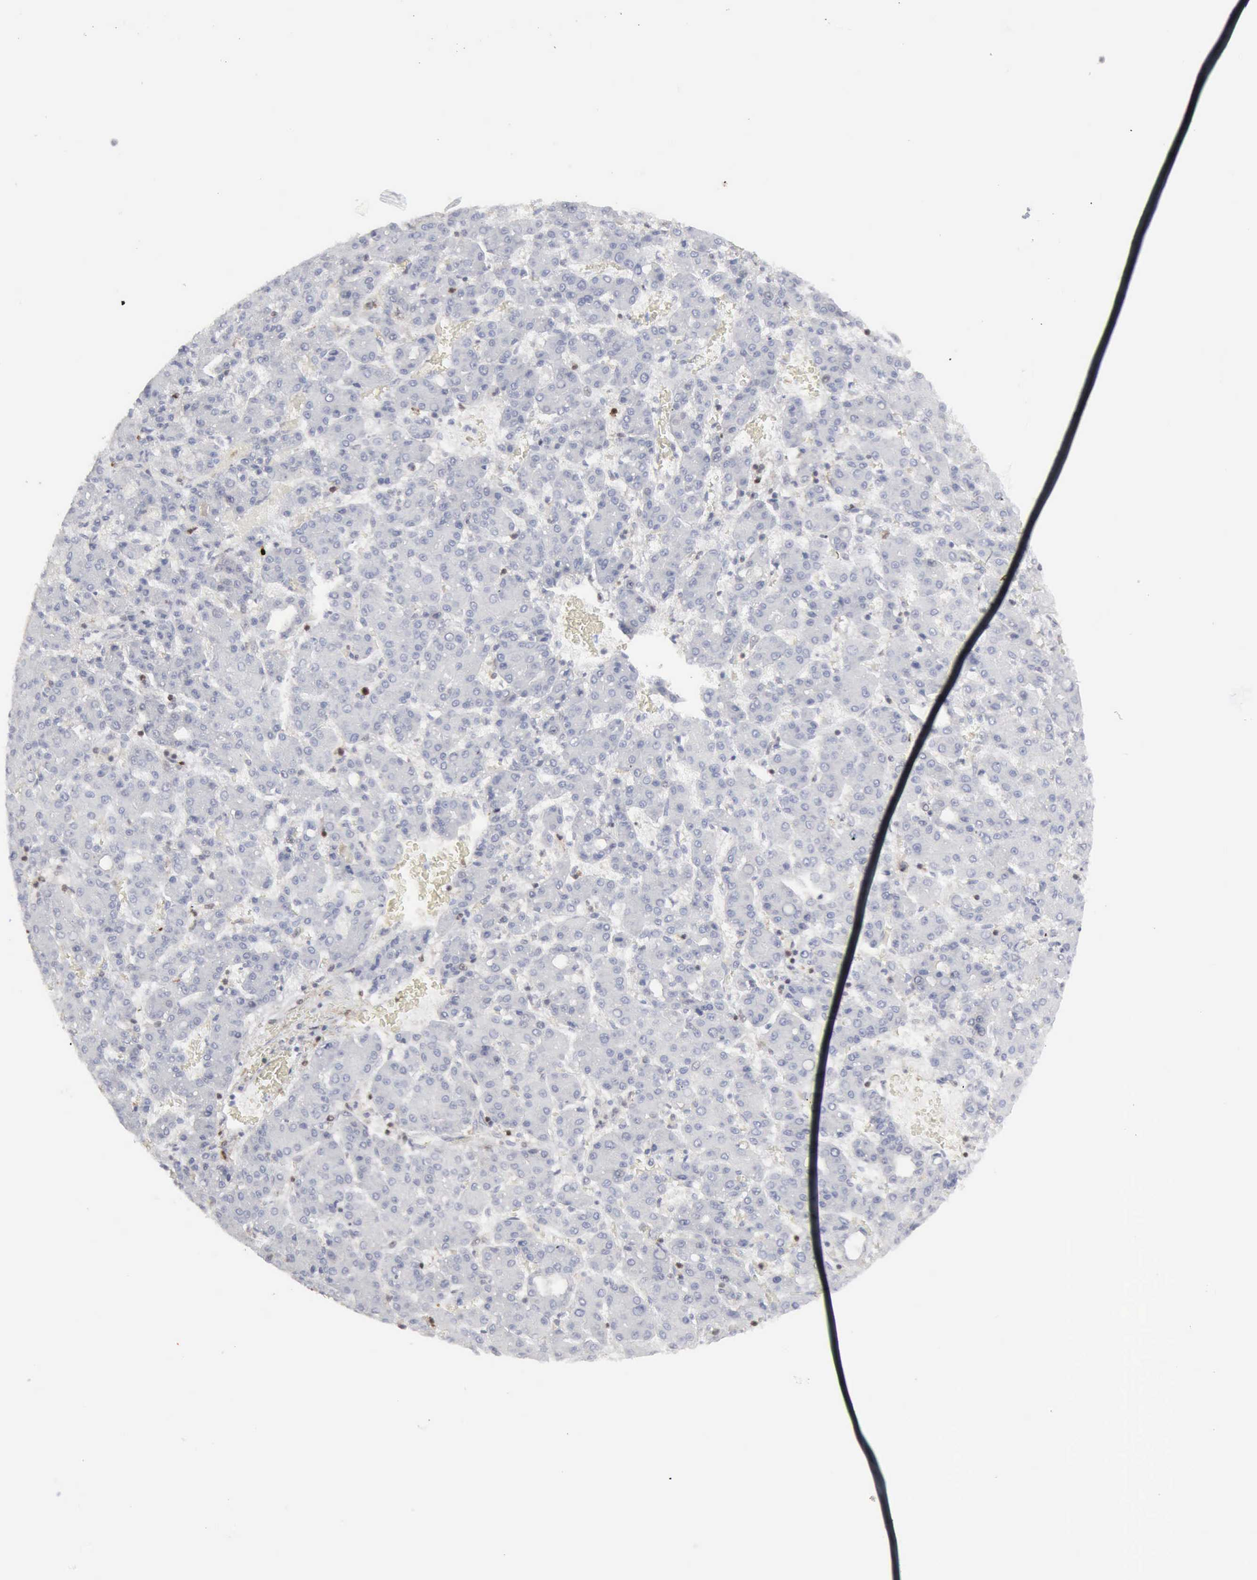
{"staining": {"intensity": "negative", "quantity": "none", "location": "none"}, "tissue": "liver cancer", "cell_type": "Tumor cells", "image_type": "cancer", "snomed": [{"axis": "morphology", "description": "Carcinoma, Hepatocellular, NOS"}, {"axis": "topography", "description": "Liver"}], "caption": "Immunohistochemistry image of neoplastic tissue: hepatocellular carcinoma (liver) stained with DAB shows no significant protein staining in tumor cells.", "gene": "STAT1", "patient": {"sex": "male", "age": 69}}